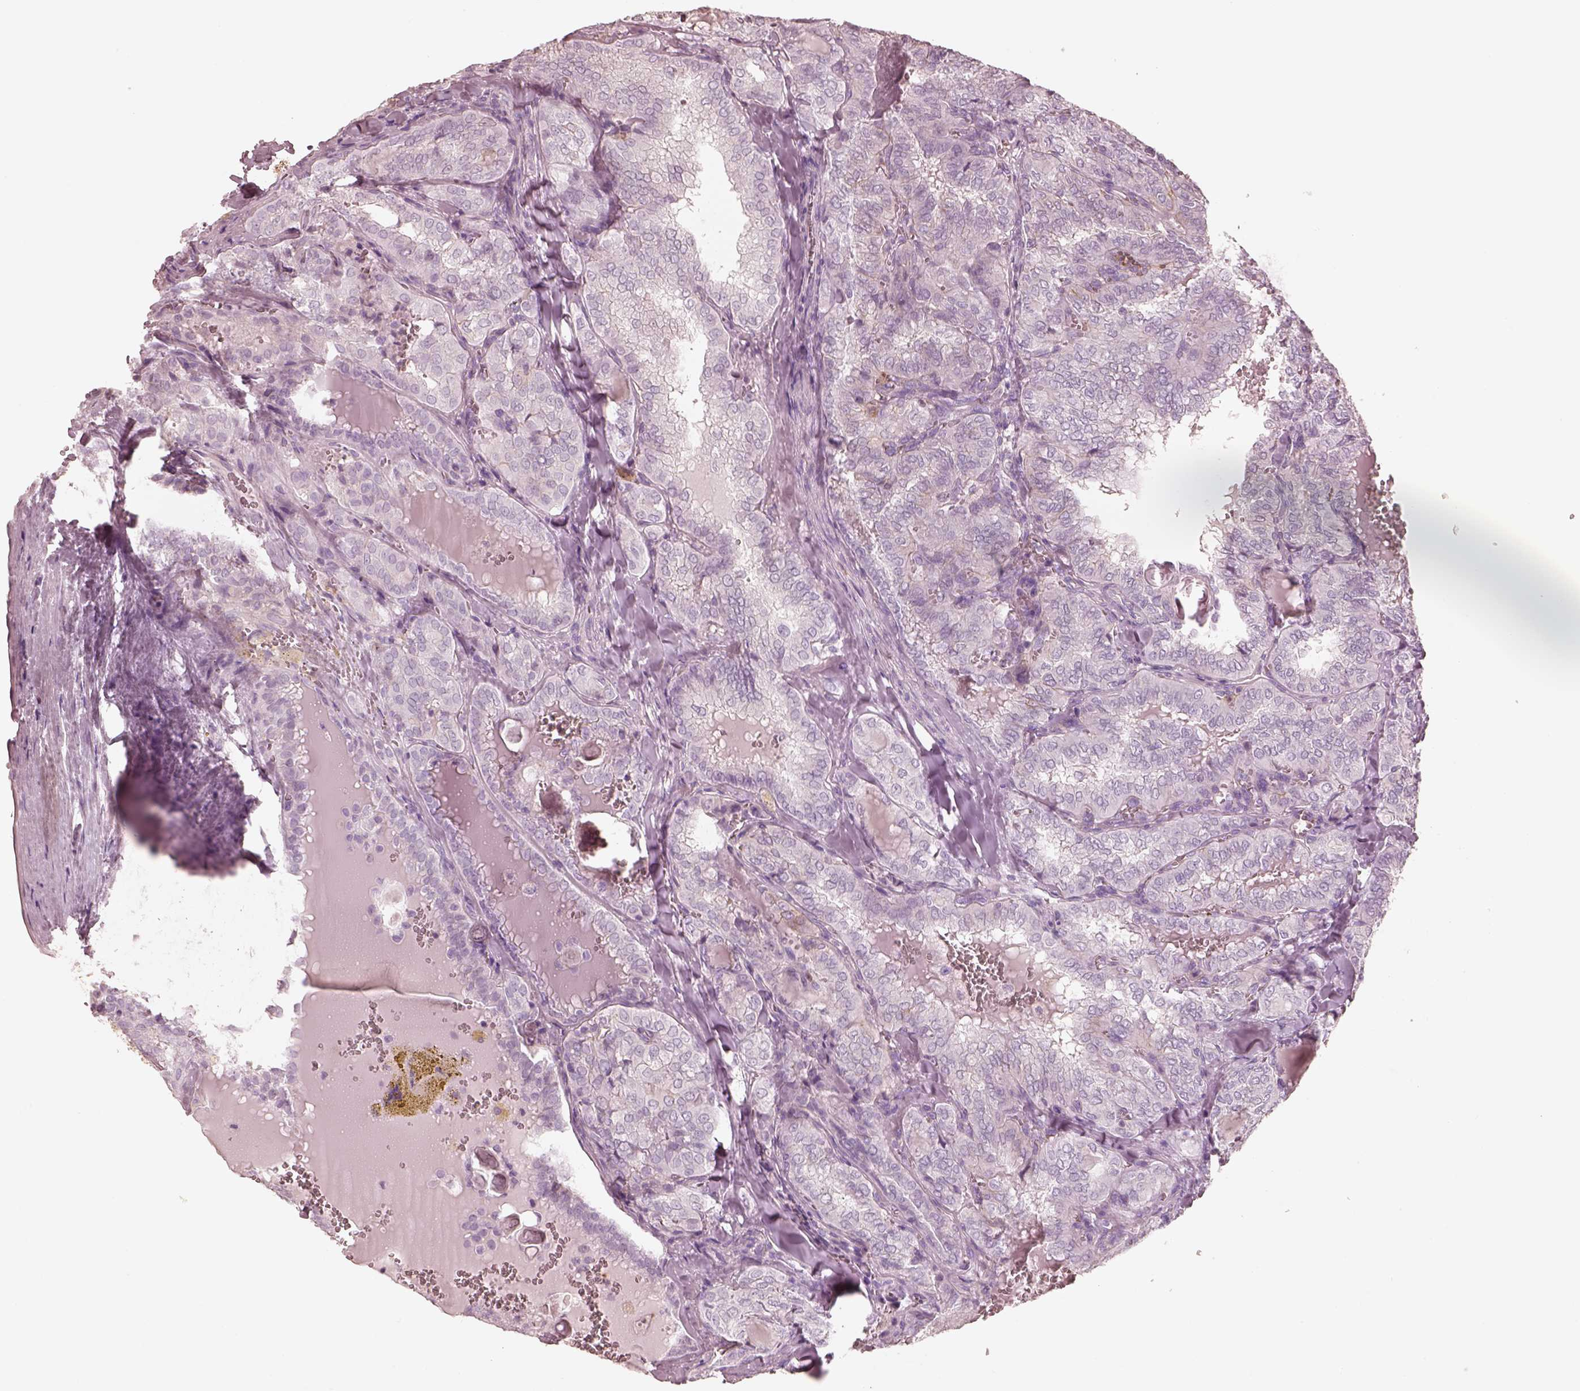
{"staining": {"intensity": "negative", "quantity": "none", "location": "none"}, "tissue": "thyroid cancer", "cell_type": "Tumor cells", "image_type": "cancer", "snomed": [{"axis": "morphology", "description": "Papillary adenocarcinoma, NOS"}, {"axis": "topography", "description": "Thyroid gland"}], "caption": "Micrograph shows no protein positivity in tumor cells of papillary adenocarcinoma (thyroid) tissue.", "gene": "GPRIN1", "patient": {"sex": "female", "age": 41}}